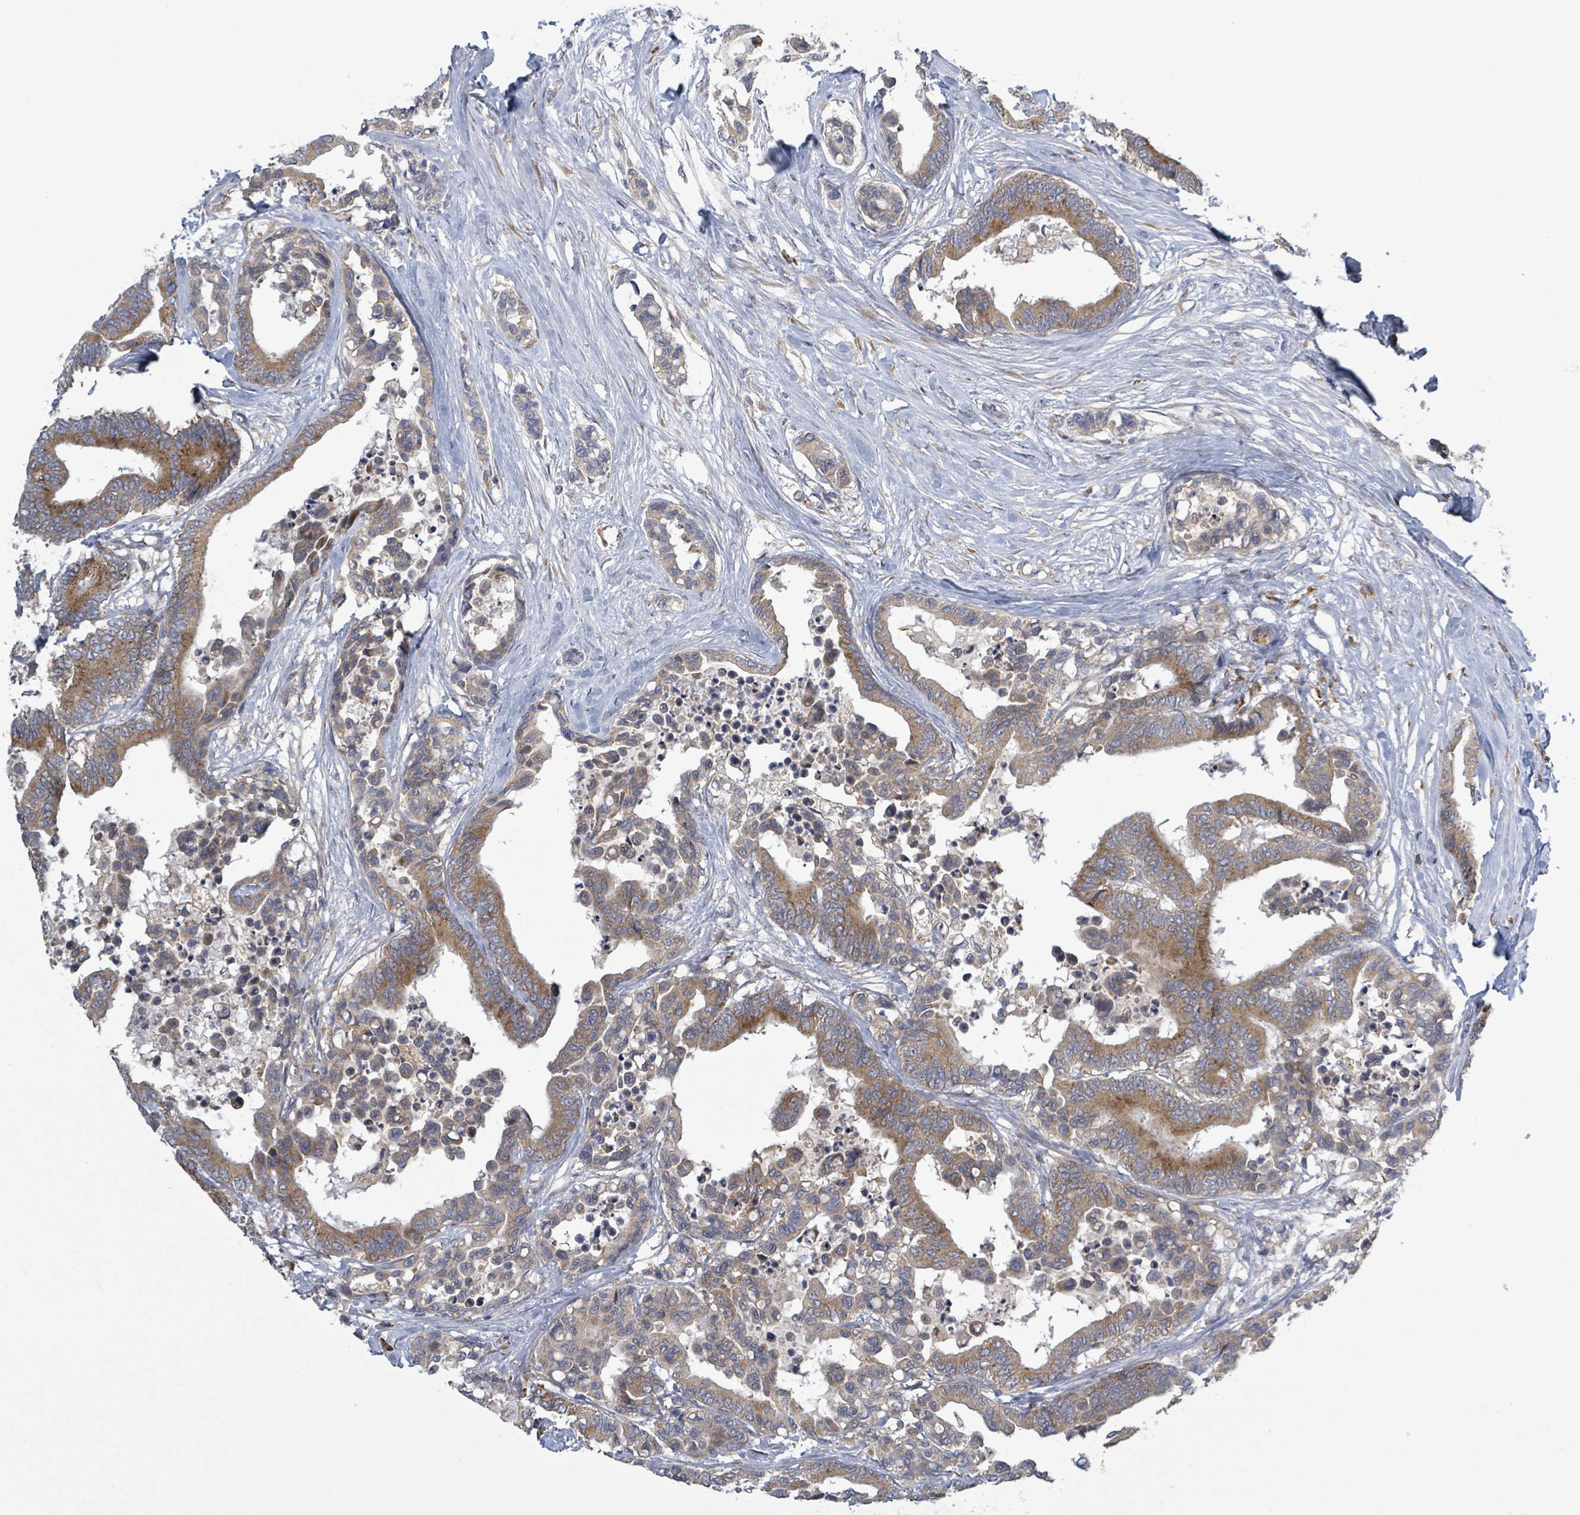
{"staining": {"intensity": "moderate", "quantity": ">75%", "location": "cytoplasmic/membranous"}, "tissue": "colorectal cancer", "cell_type": "Tumor cells", "image_type": "cancer", "snomed": [{"axis": "morphology", "description": "Normal tissue, NOS"}, {"axis": "morphology", "description": "Adenocarcinoma, NOS"}, {"axis": "topography", "description": "Colon"}], "caption": "This is a histology image of immunohistochemistry staining of colorectal adenocarcinoma, which shows moderate positivity in the cytoplasmic/membranous of tumor cells.", "gene": "ATP13A1", "patient": {"sex": "male", "age": 82}}